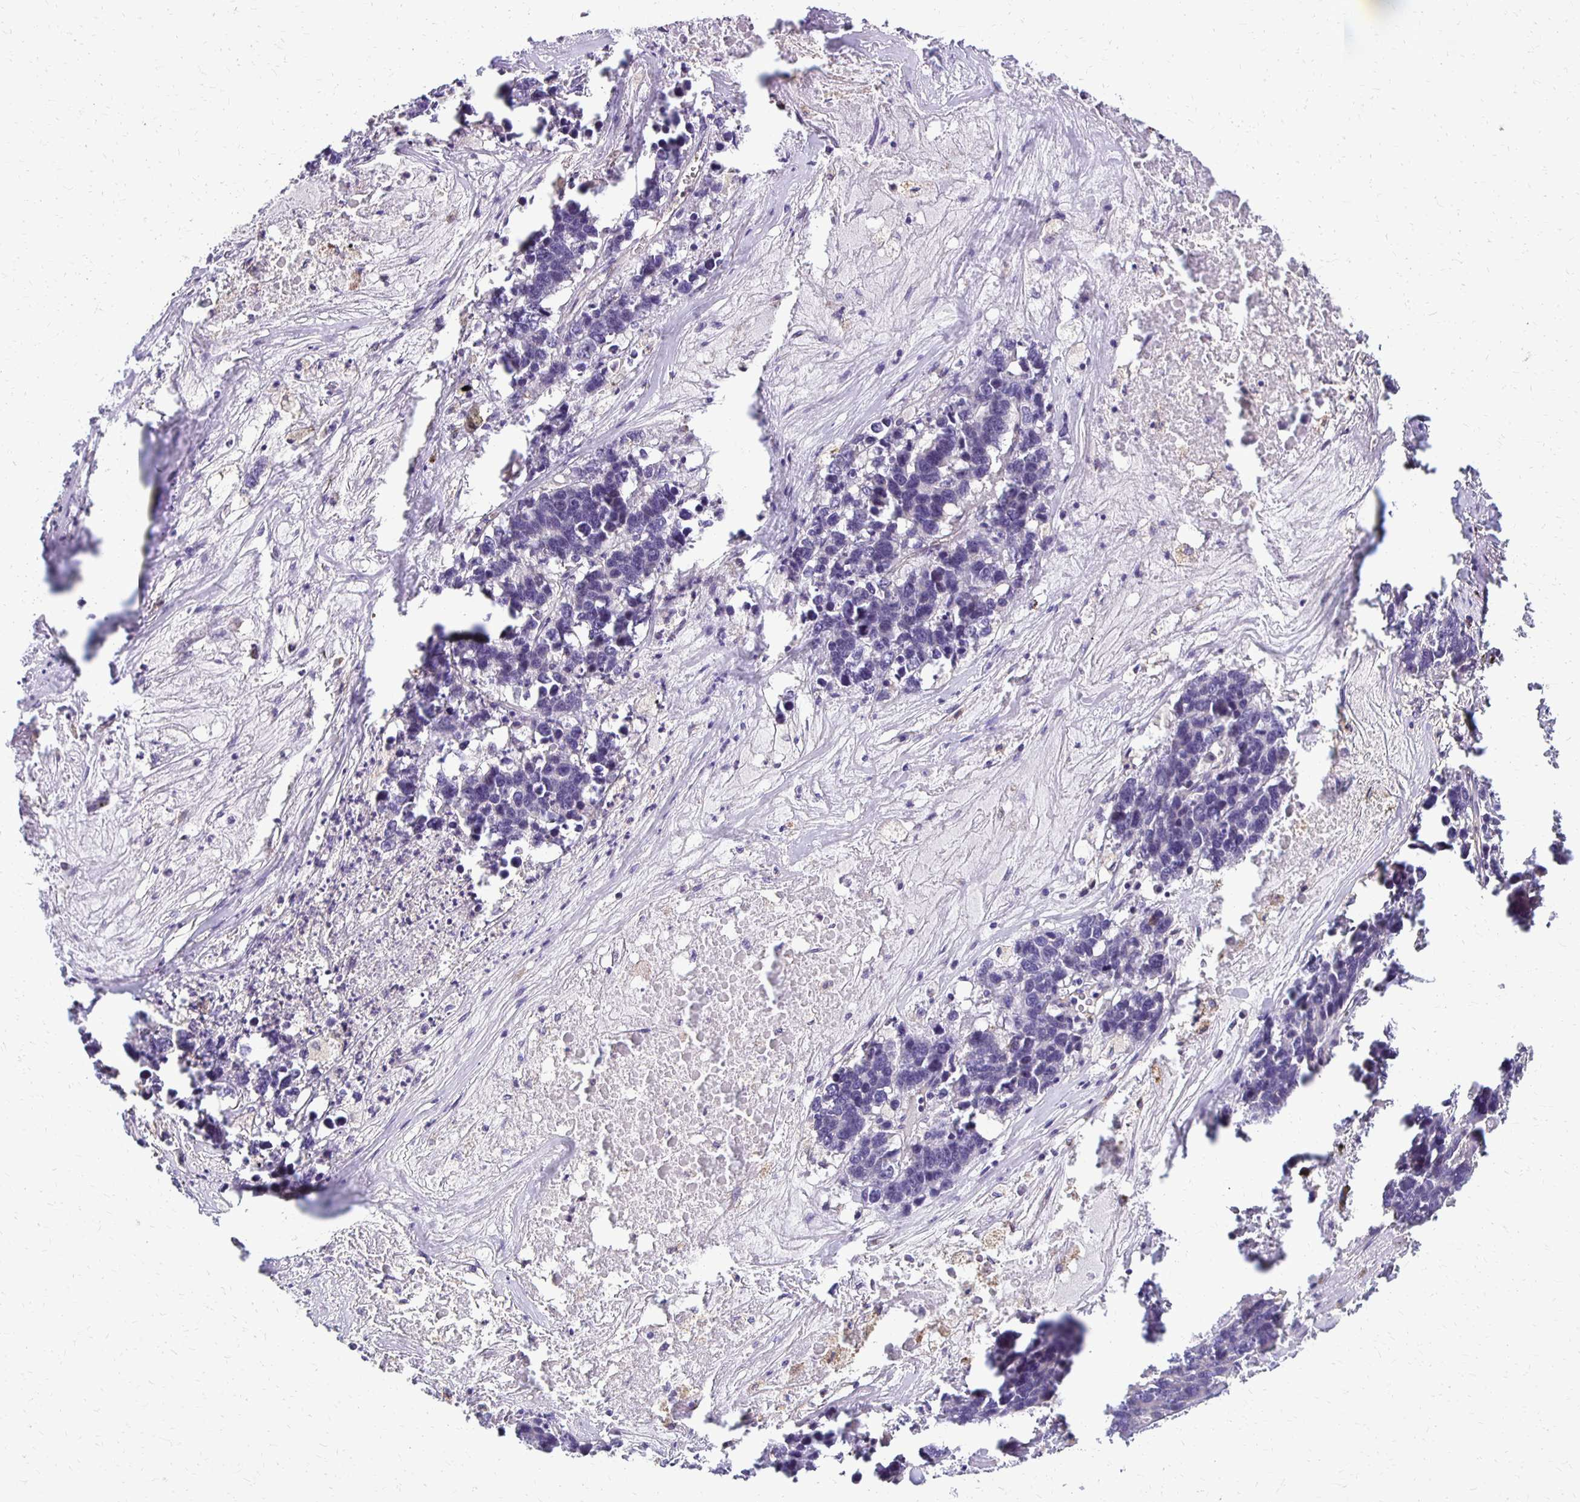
{"staining": {"intensity": "negative", "quantity": "none", "location": "none"}, "tissue": "lung cancer", "cell_type": "Tumor cells", "image_type": "cancer", "snomed": [{"axis": "morphology", "description": "Adenocarcinoma, NOS"}, {"axis": "topography", "description": "Lung"}], "caption": "Histopathology image shows no significant protein positivity in tumor cells of lung cancer (adenocarcinoma). (DAB (3,3'-diaminobenzidine) IHC visualized using brightfield microscopy, high magnification).", "gene": "TTYH1", "patient": {"sex": "female", "age": 51}}